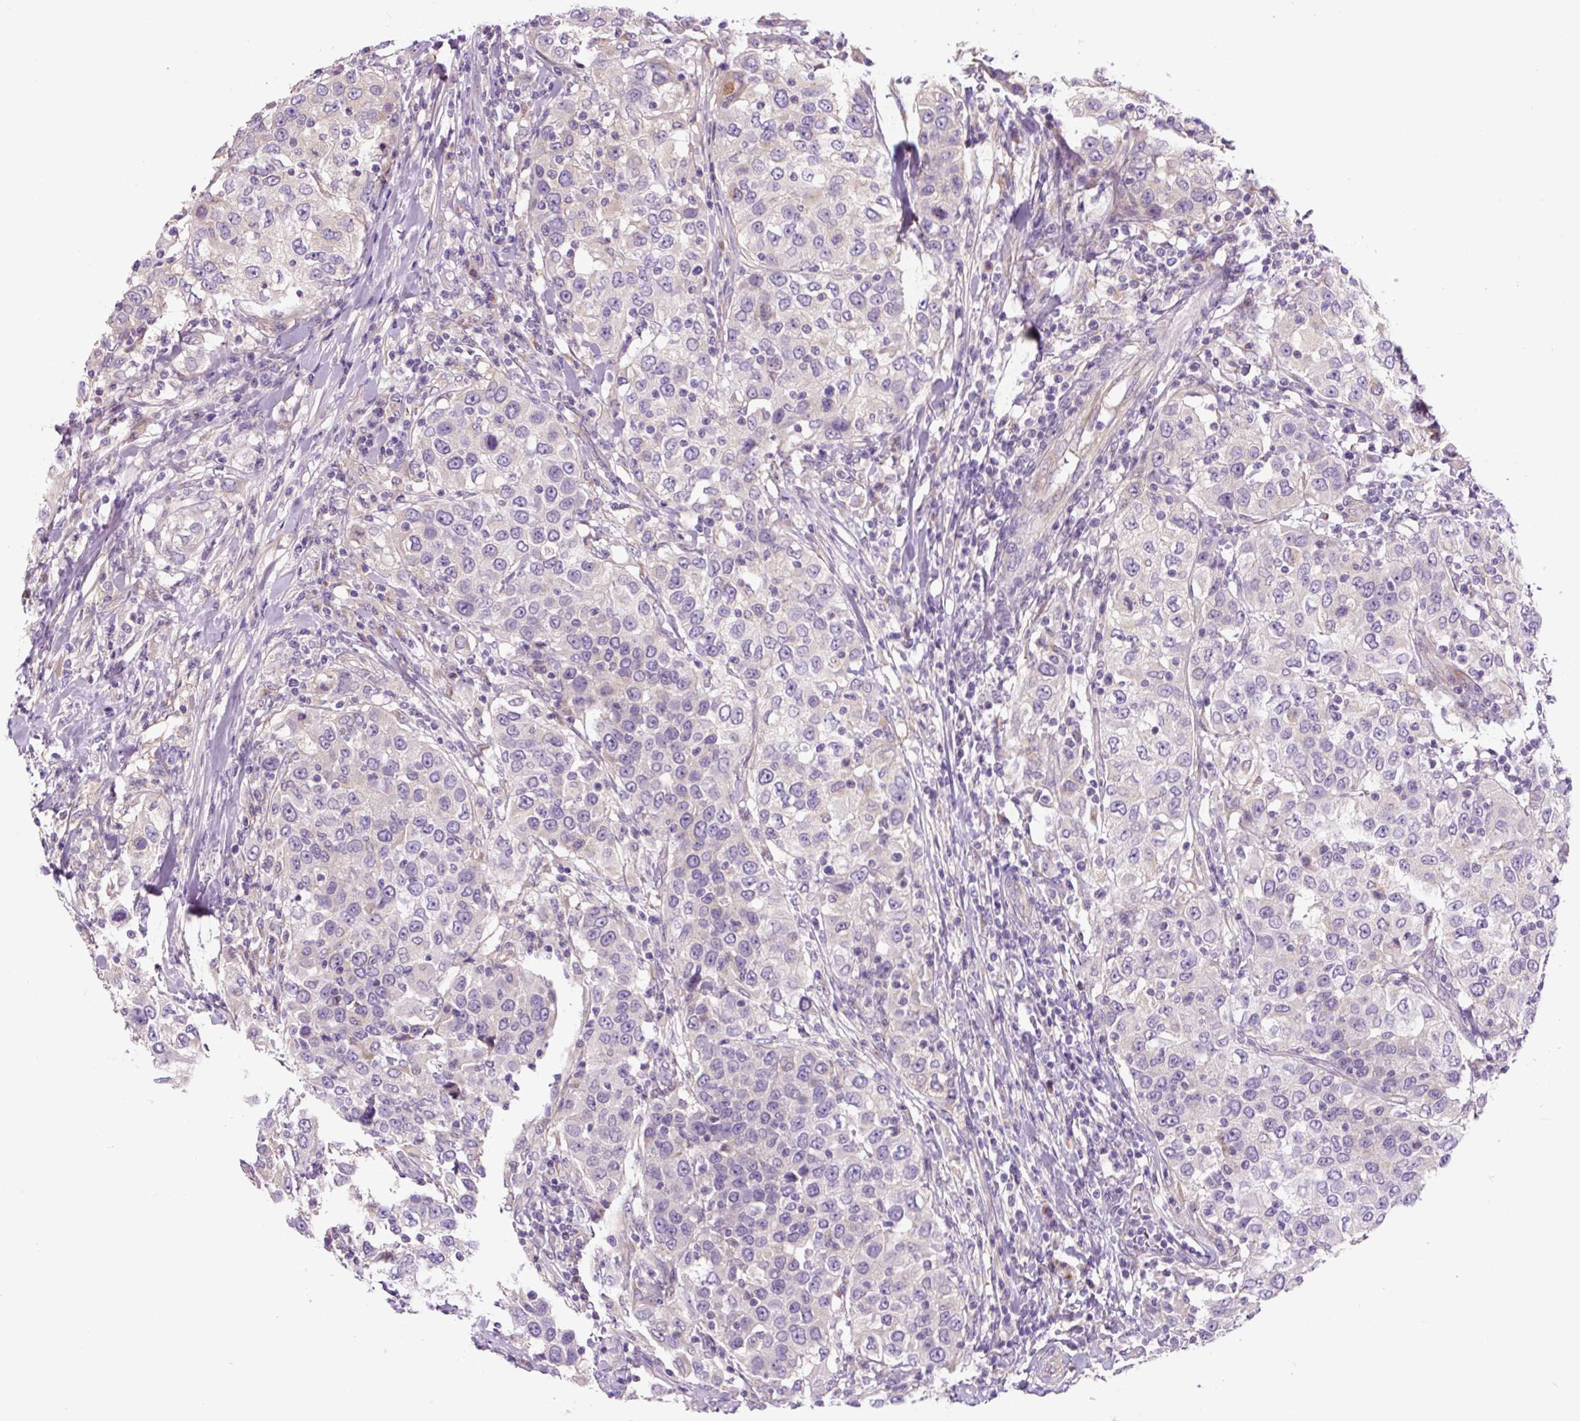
{"staining": {"intensity": "negative", "quantity": "none", "location": "none"}, "tissue": "urothelial cancer", "cell_type": "Tumor cells", "image_type": "cancer", "snomed": [{"axis": "morphology", "description": "Urothelial carcinoma, High grade"}, {"axis": "topography", "description": "Urinary bladder"}], "caption": "A micrograph of human urothelial cancer is negative for staining in tumor cells.", "gene": "GORASP1", "patient": {"sex": "female", "age": 80}}